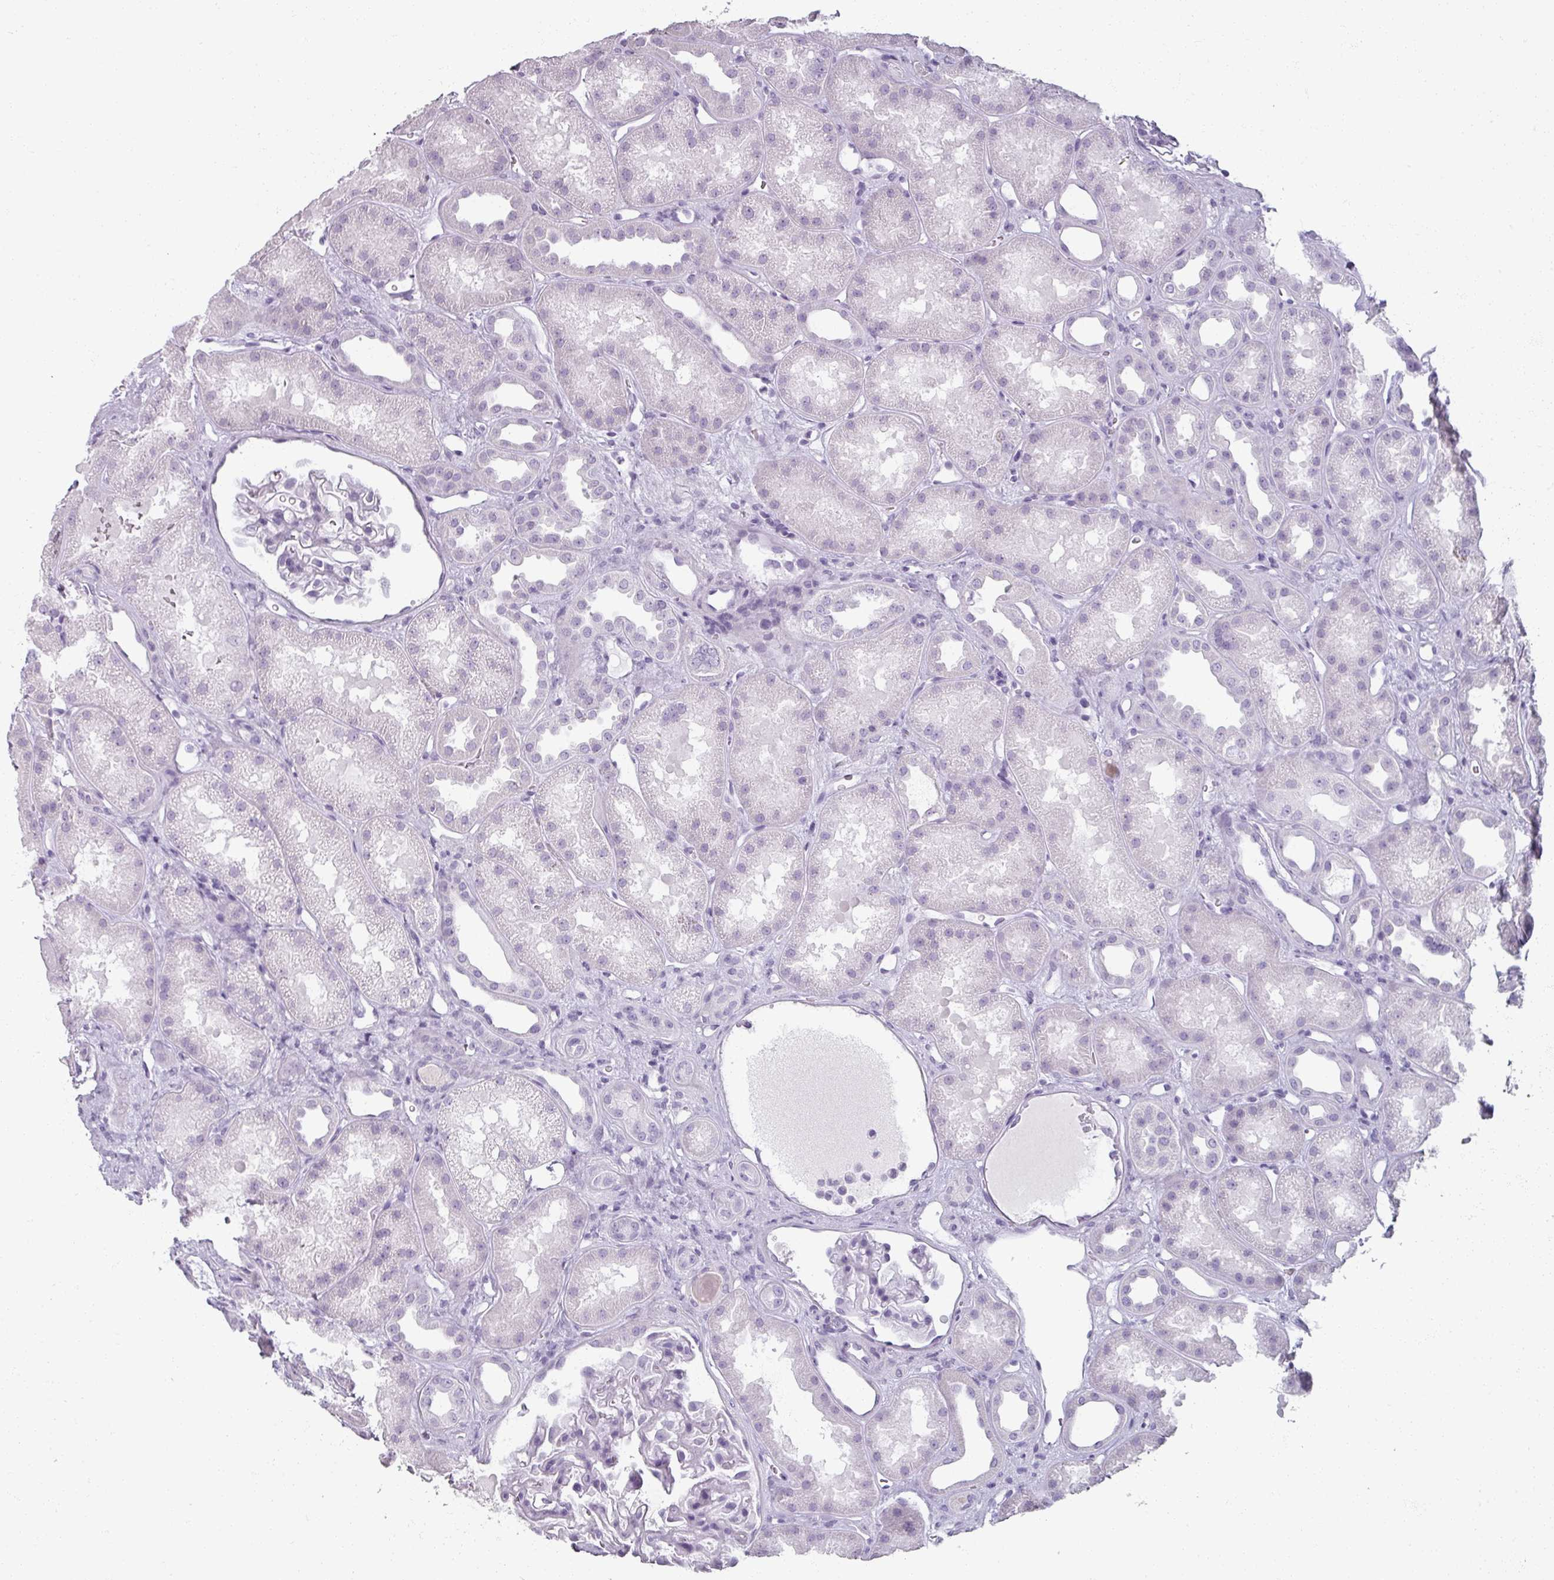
{"staining": {"intensity": "negative", "quantity": "none", "location": "none"}, "tissue": "kidney", "cell_type": "Cells in glomeruli", "image_type": "normal", "snomed": [{"axis": "morphology", "description": "Normal tissue, NOS"}, {"axis": "topography", "description": "Kidney"}], "caption": "Protein analysis of benign kidney shows no significant expression in cells in glomeruli. (Stains: DAB immunohistochemistry (IHC) with hematoxylin counter stain, Microscopy: brightfield microscopy at high magnification).", "gene": "REG3A", "patient": {"sex": "male", "age": 61}}